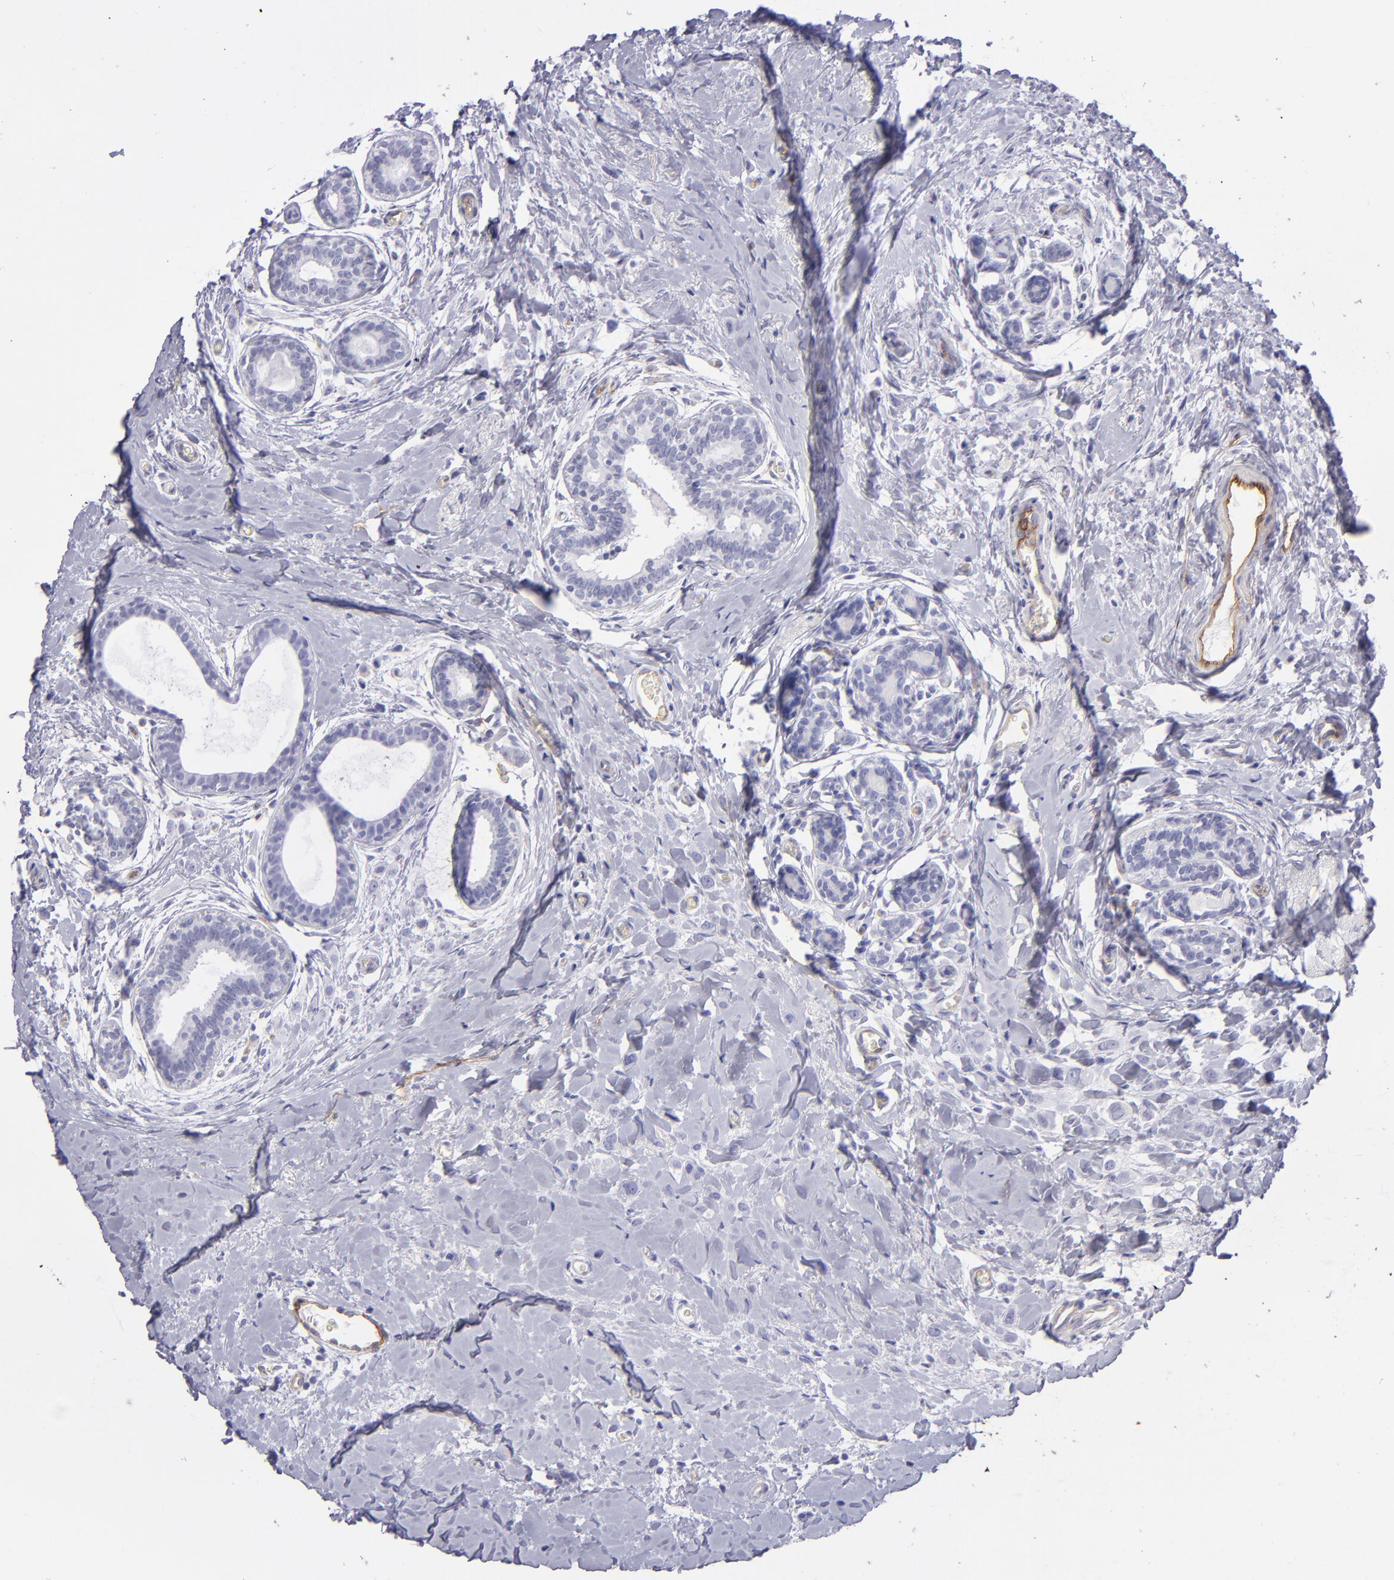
{"staining": {"intensity": "negative", "quantity": "none", "location": "none"}, "tissue": "breast cancer", "cell_type": "Tumor cells", "image_type": "cancer", "snomed": [{"axis": "morphology", "description": "Lobular carcinoma"}, {"axis": "topography", "description": "Breast"}], "caption": "Image shows no protein expression in tumor cells of breast cancer (lobular carcinoma) tissue.", "gene": "THBD", "patient": {"sex": "female", "age": 57}}